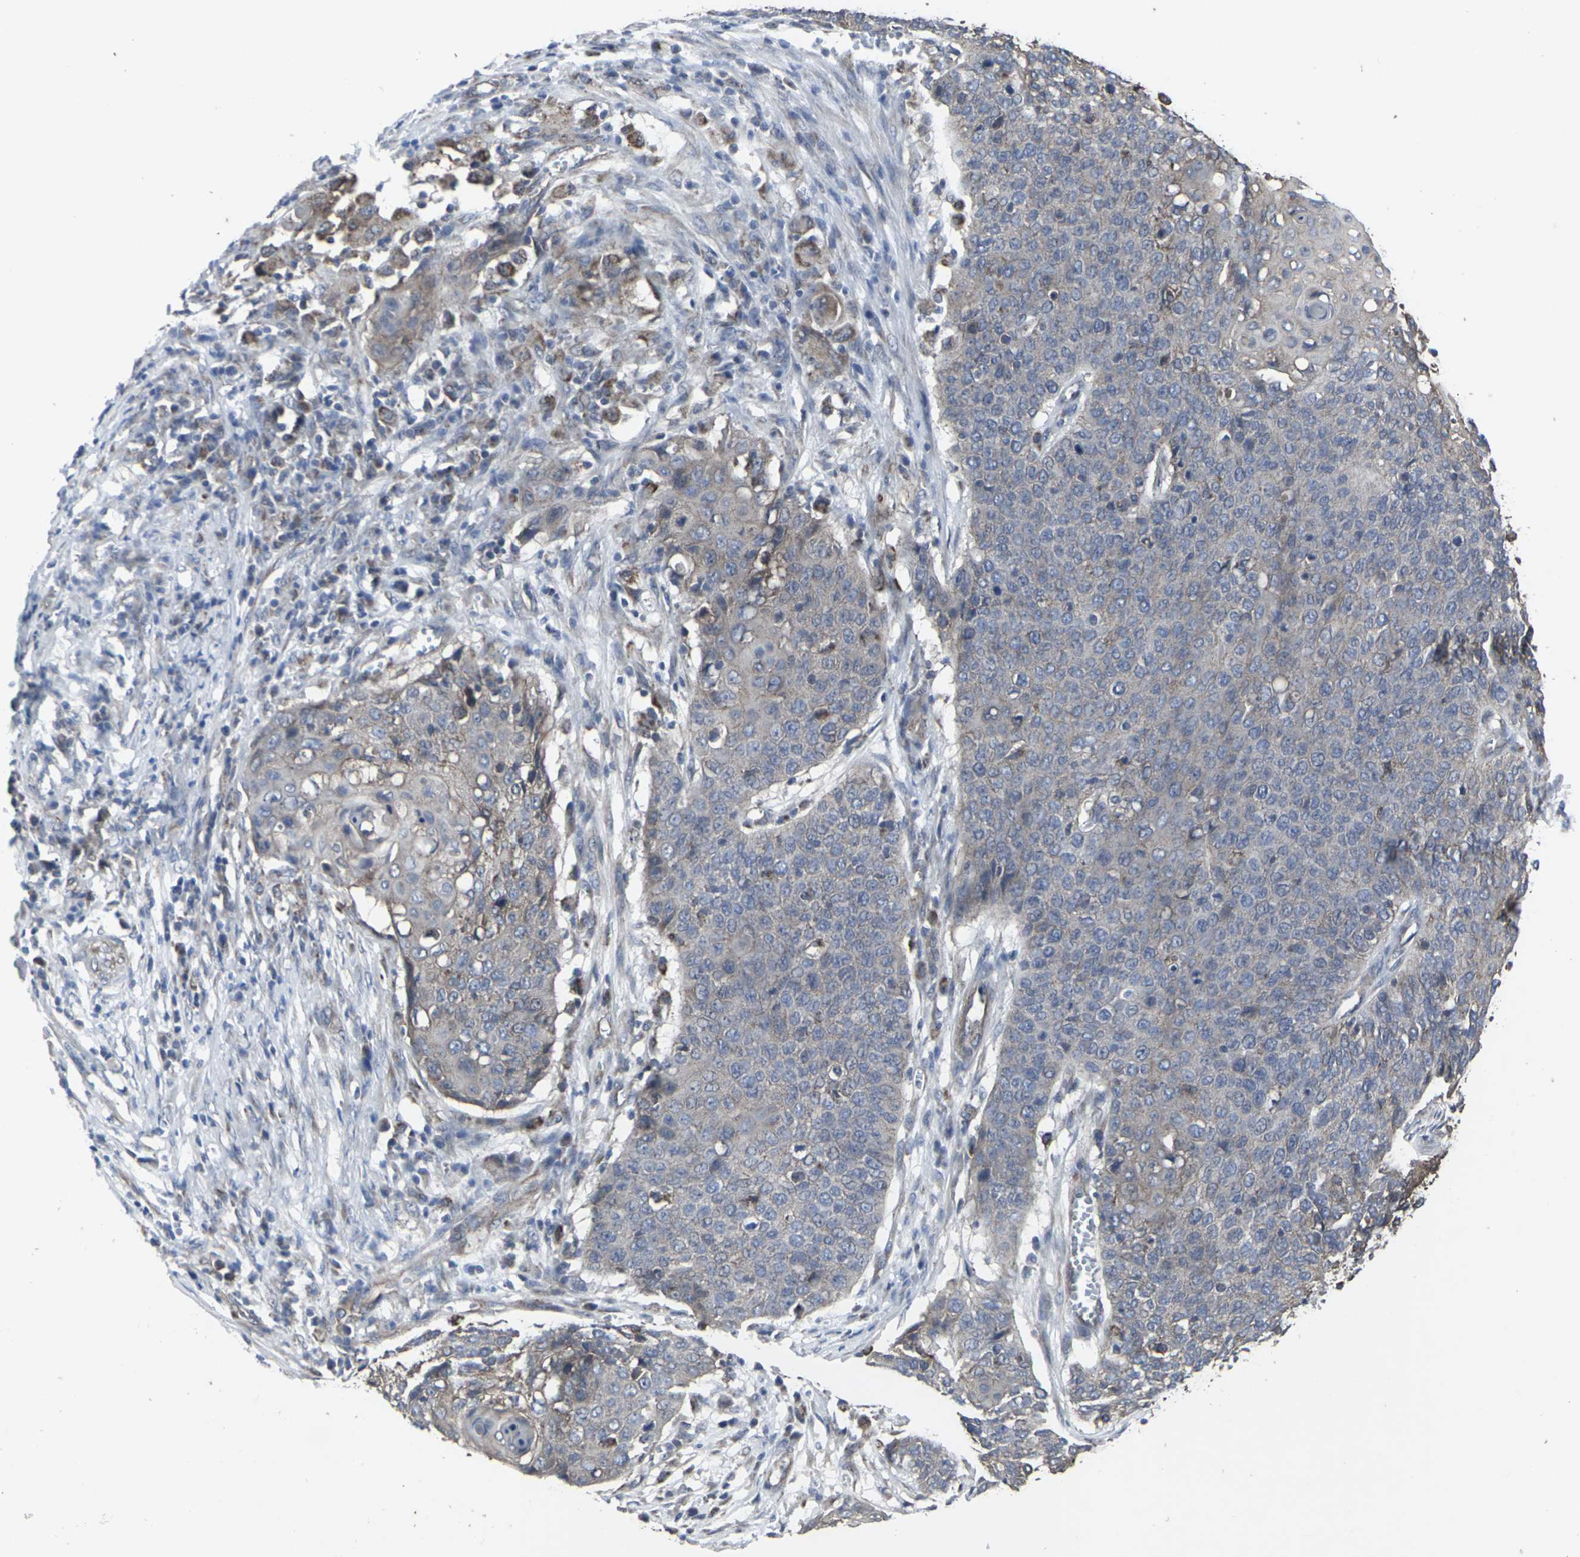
{"staining": {"intensity": "weak", "quantity": "25%-75%", "location": "cytoplasmic/membranous"}, "tissue": "cervical cancer", "cell_type": "Tumor cells", "image_type": "cancer", "snomed": [{"axis": "morphology", "description": "Squamous cell carcinoma, NOS"}, {"axis": "topography", "description": "Cervix"}], "caption": "A brown stain labels weak cytoplasmic/membranous expression of a protein in human cervical squamous cell carcinoma tumor cells.", "gene": "MAPKAPK2", "patient": {"sex": "female", "age": 39}}